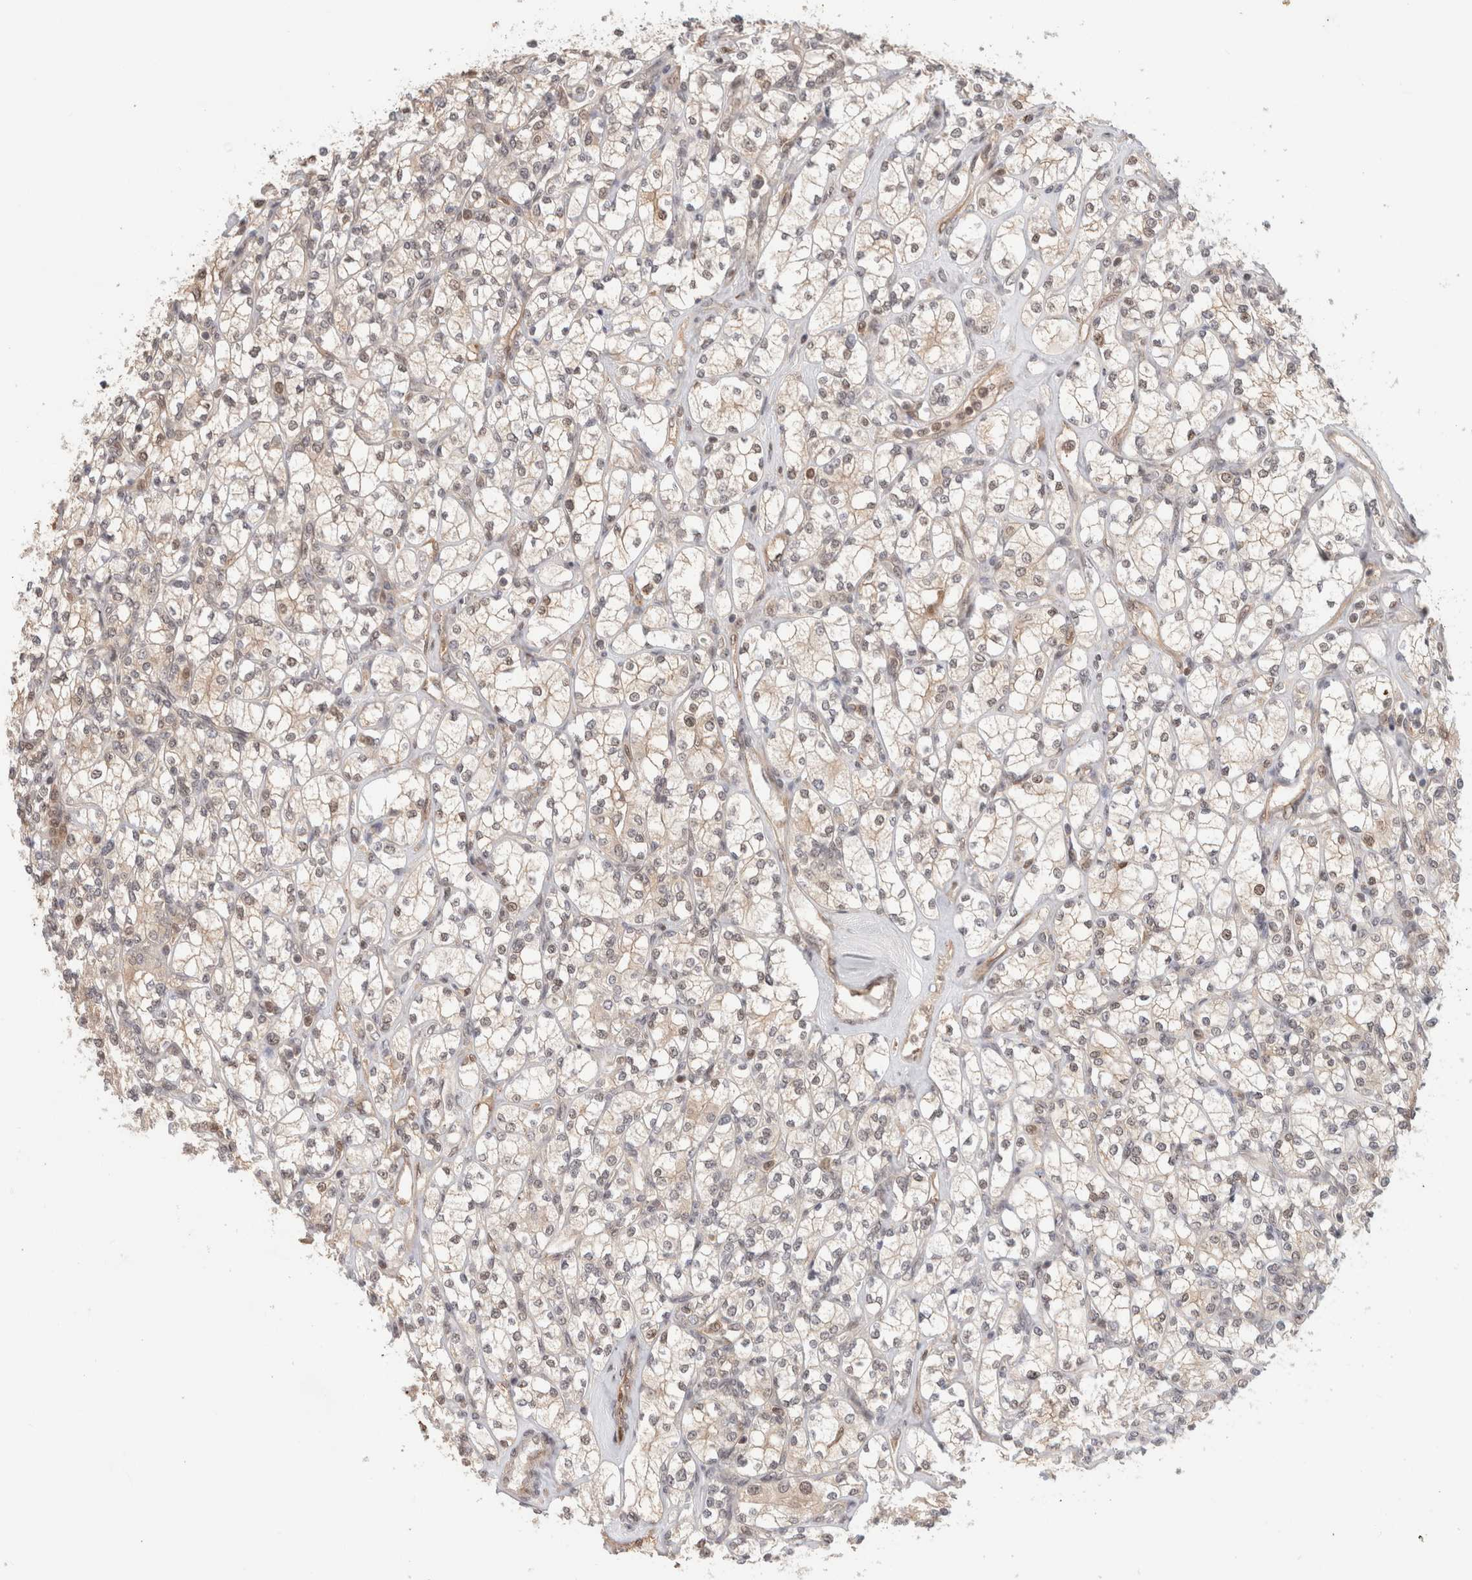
{"staining": {"intensity": "weak", "quantity": "<25%", "location": "nuclear"}, "tissue": "renal cancer", "cell_type": "Tumor cells", "image_type": "cancer", "snomed": [{"axis": "morphology", "description": "Adenocarcinoma, NOS"}, {"axis": "topography", "description": "Kidney"}], "caption": "DAB (3,3'-diaminobenzidine) immunohistochemical staining of adenocarcinoma (renal) exhibits no significant expression in tumor cells. (Brightfield microscopy of DAB (3,3'-diaminobenzidine) IHC at high magnification).", "gene": "OTUD6B", "patient": {"sex": "male", "age": 77}}